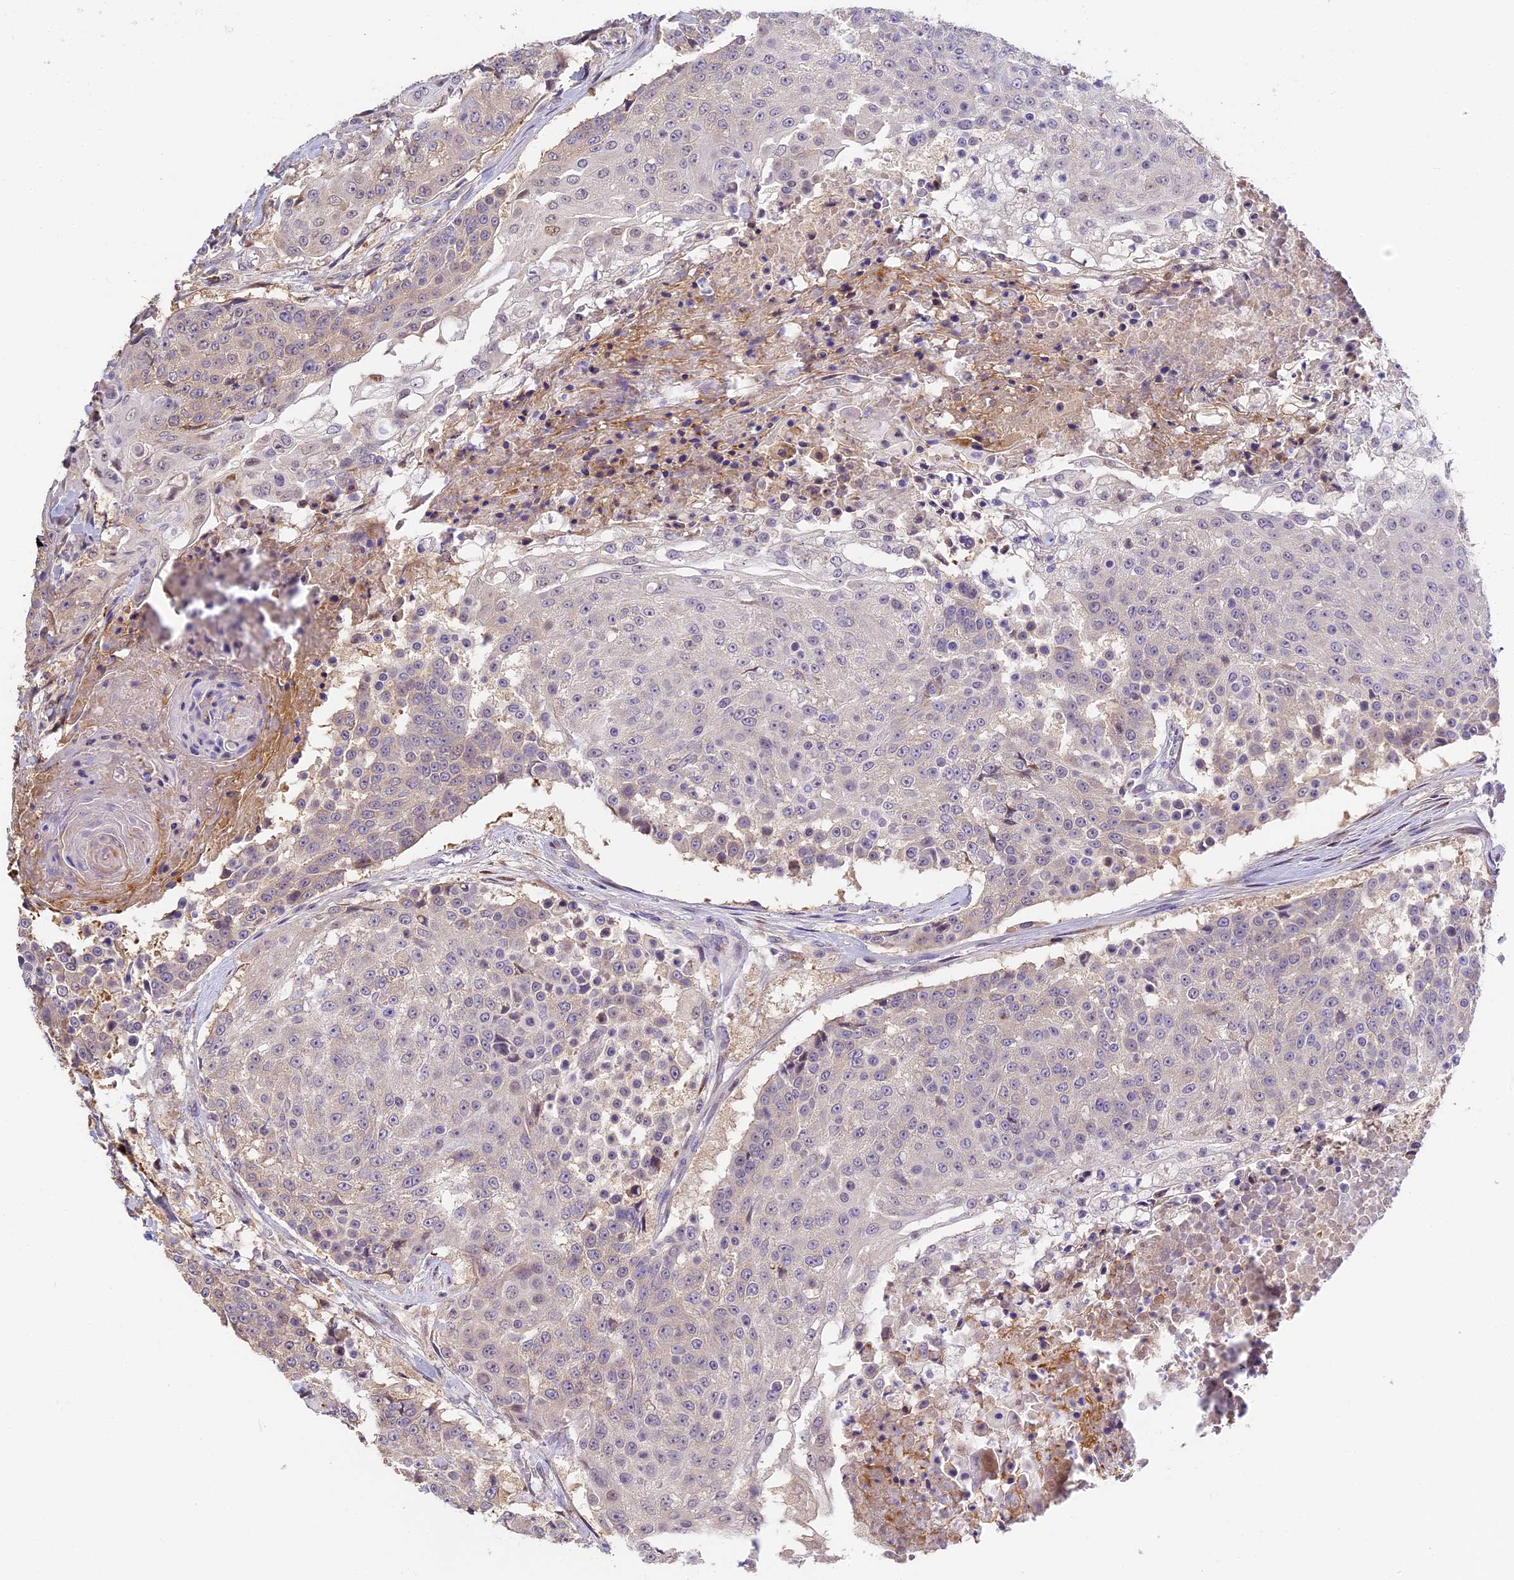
{"staining": {"intensity": "negative", "quantity": "none", "location": "none"}, "tissue": "urothelial cancer", "cell_type": "Tumor cells", "image_type": "cancer", "snomed": [{"axis": "morphology", "description": "Urothelial carcinoma, High grade"}, {"axis": "topography", "description": "Urinary bladder"}], "caption": "IHC photomicrograph of neoplastic tissue: urothelial cancer stained with DAB (3,3'-diaminobenzidine) reveals no significant protein staining in tumor cells.", "gene": "BSCL2", "patient": {"sex": "female", "age": 63}}